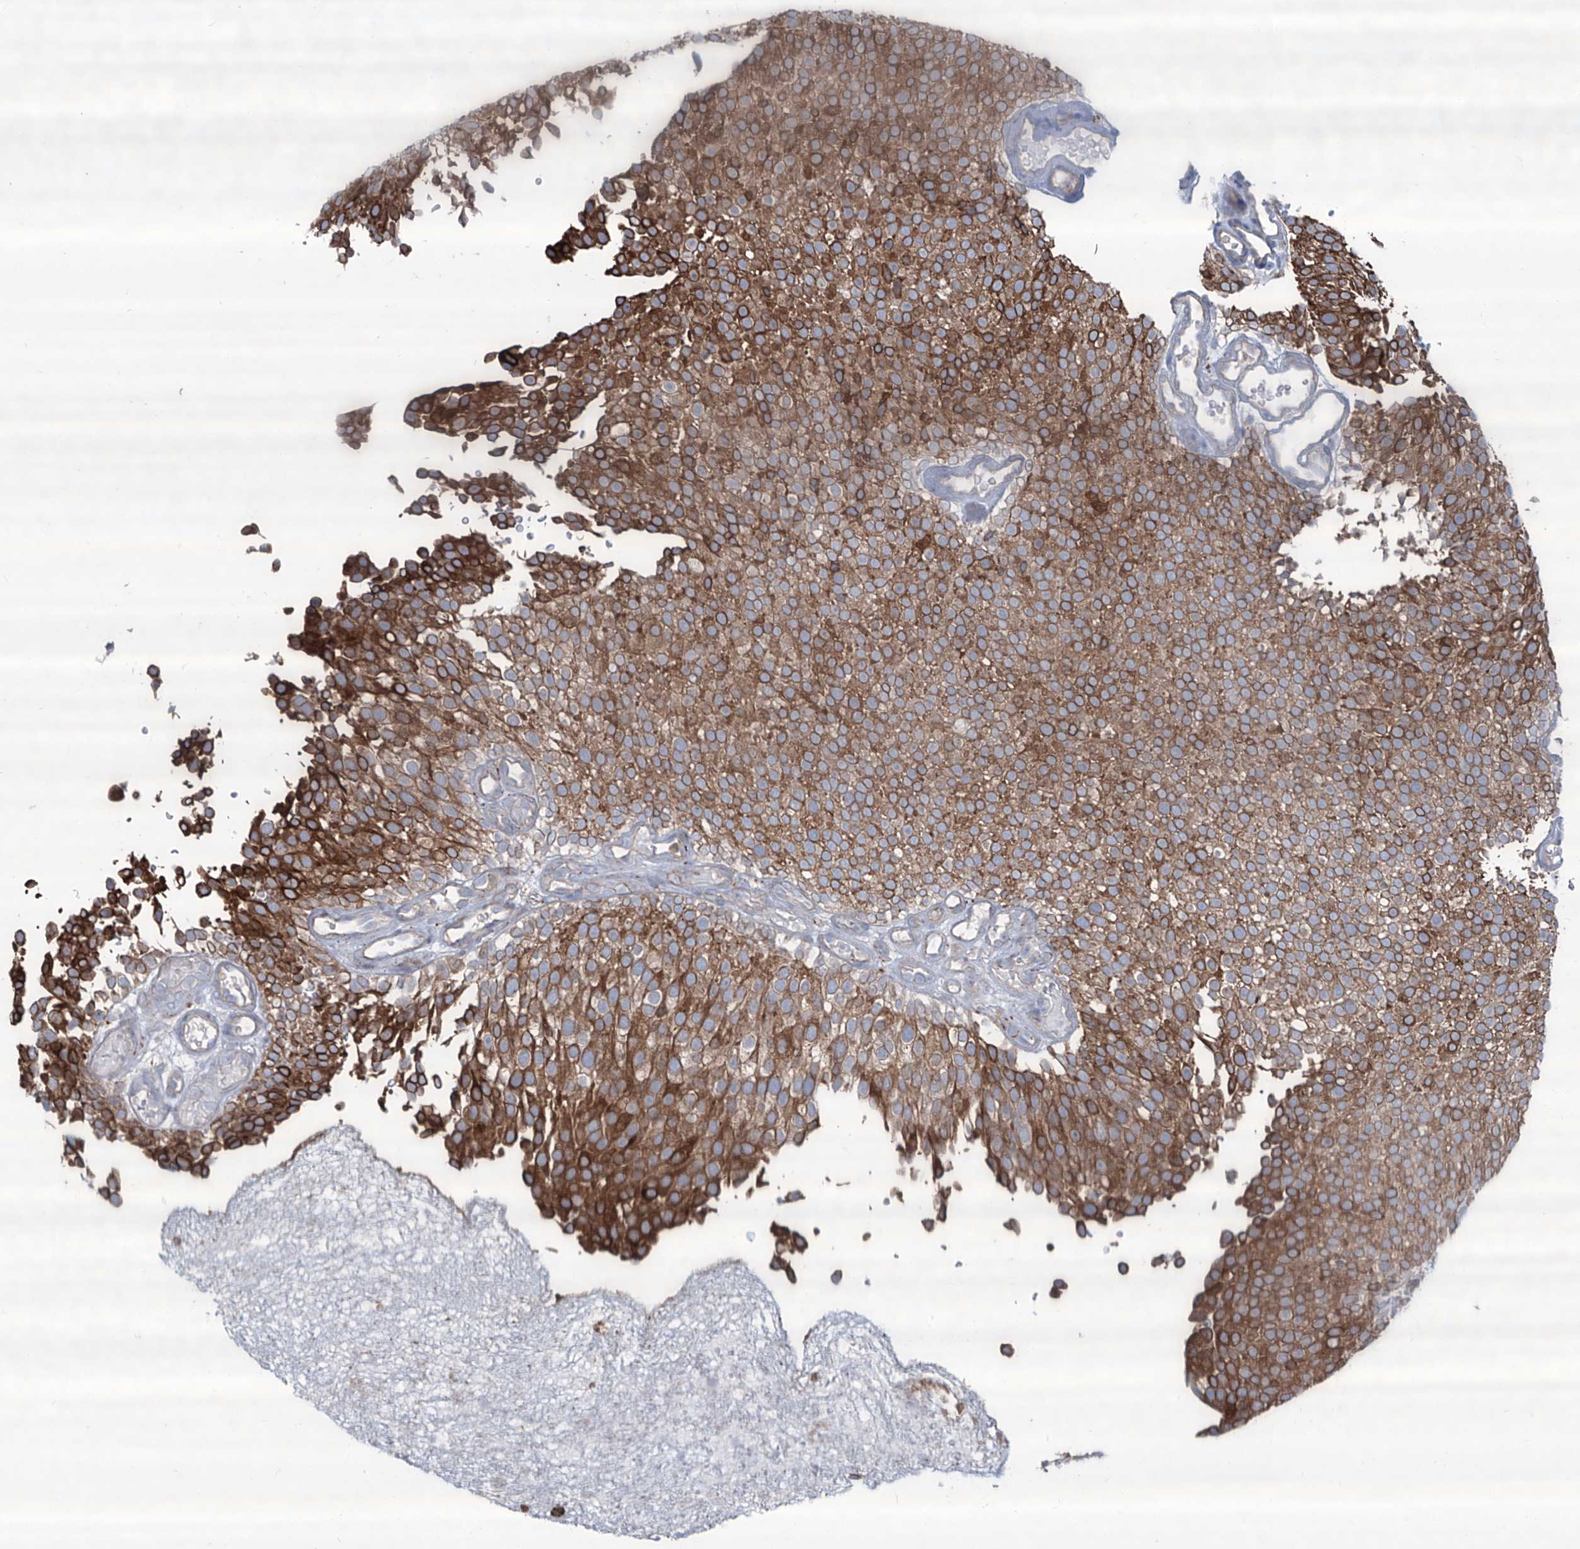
{"staining": {"intensity": "moderate", "quantity": "25%-75%", "location": "cytoplasmic/membranous"}, "tissue": "urothelial cancer", "cell_type": "Tumor cells", "image_type": "cancer", "snomed": [{"axis": "morphology", "description": "Urothelial carcinoma, Low grade"}, {"axis": "topography", "description": "Urinary bladder"}], "caption": "IHC image of urothelial carcinoma (low-grade) stained for a protein (brown), which displays medium levels of moderate cytoplasmic/membranous expression in approximately 25%-75% of tumor cells.", "gene": "CDH5", "patient": {"sex": "male", "age": 78}}